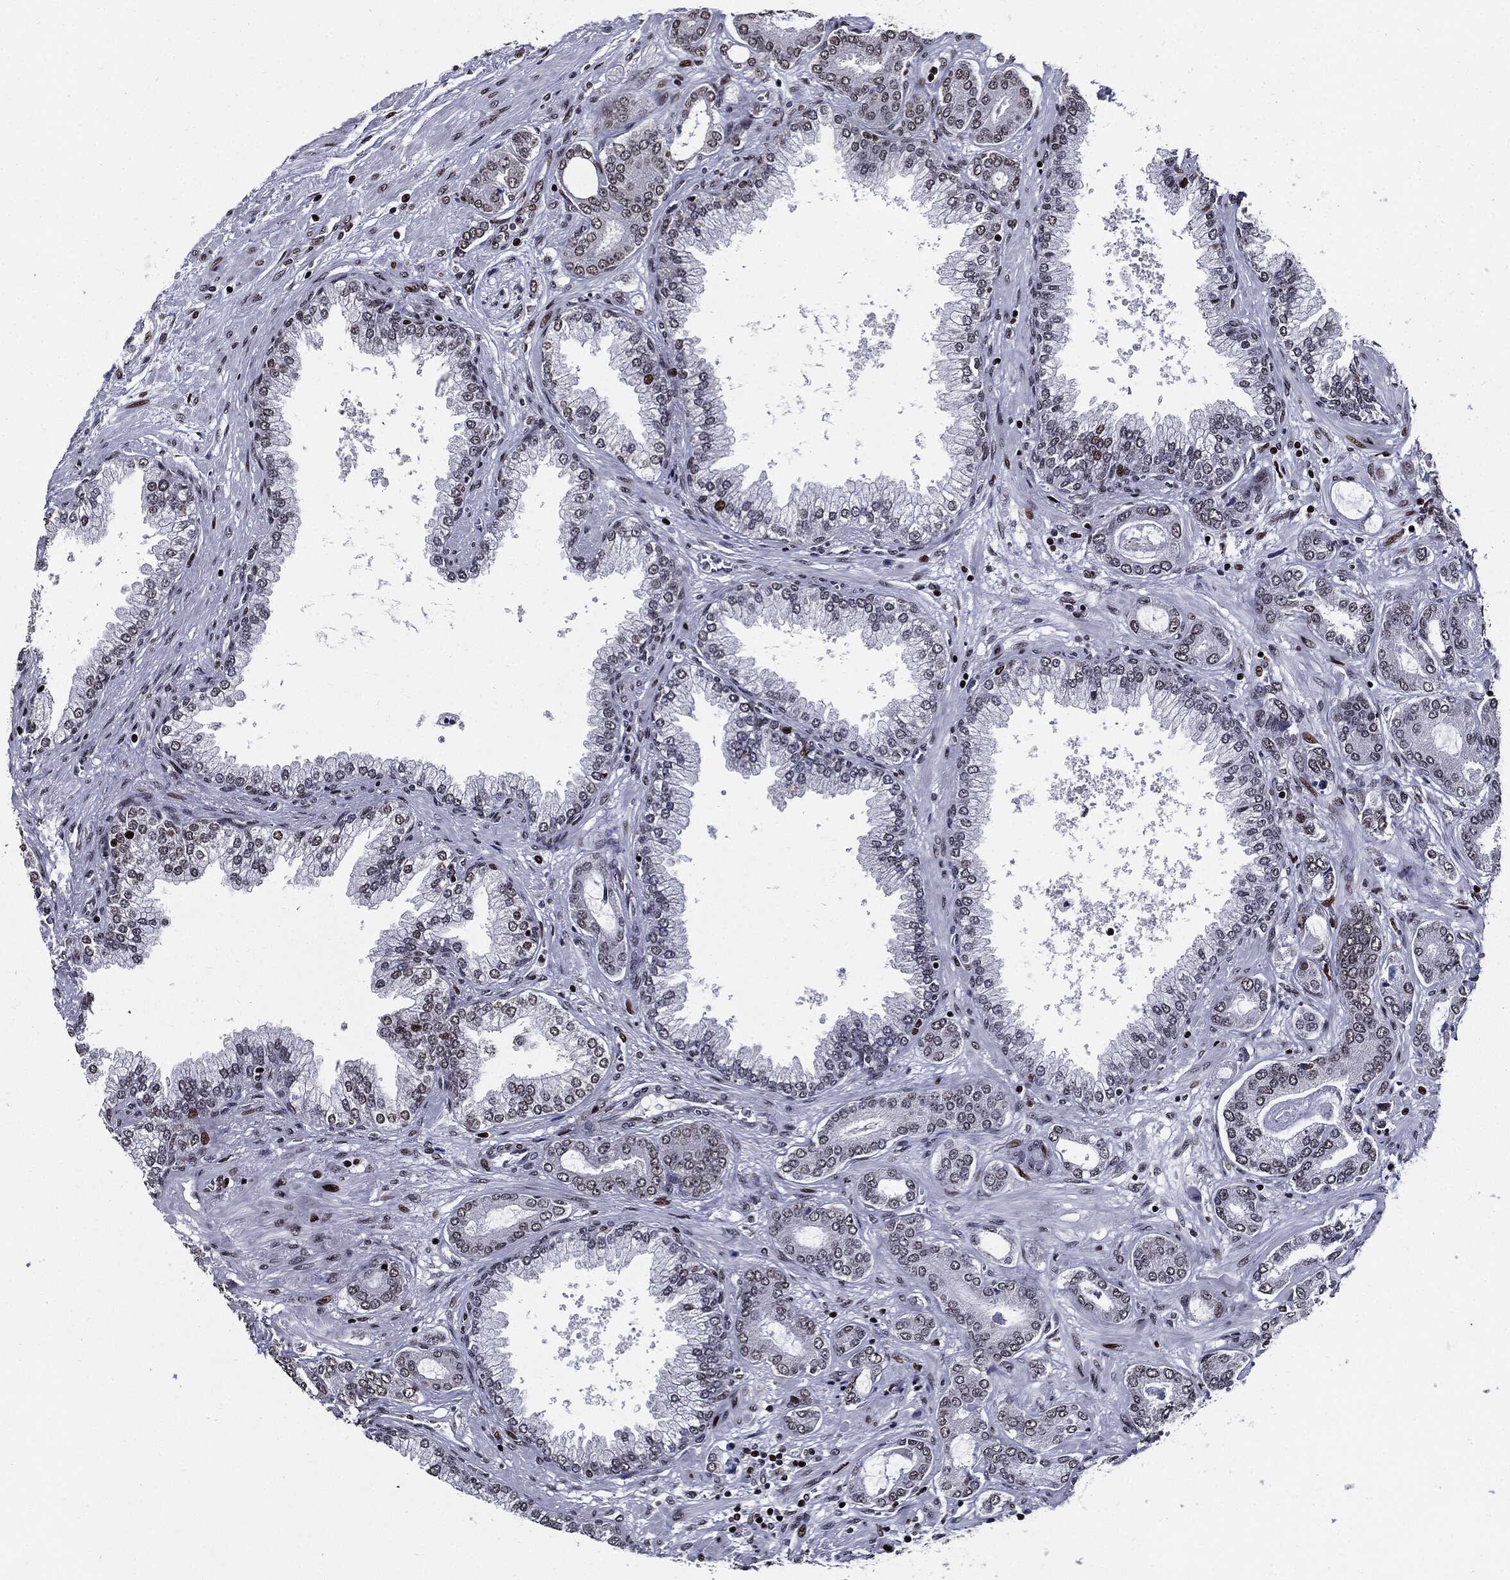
{"staining": {"intensity": "weak", "quantity": "25%-75%", "location": "nuclear"}, "tissue": "prostate cancer", "cell_type": "Tumor cells", "image_type": "cancer", "snomed": [{"axis": "morphology", "description": "Adenocarcinoma, Low grade"}, {"axis": "topography", "description": "Prostate"}], "caption": "High-magnification brightfield microscopy of prostate adenocarcinoma (low-grade) stained with DAB (brown) and counterstained with hematoxylin (blue). tumor cells exhibit weak nuclear expression is appreciated in about25%-75% of cells.", "gene": "ZFP91", "patient": {"sex": "male", "age": 68}}